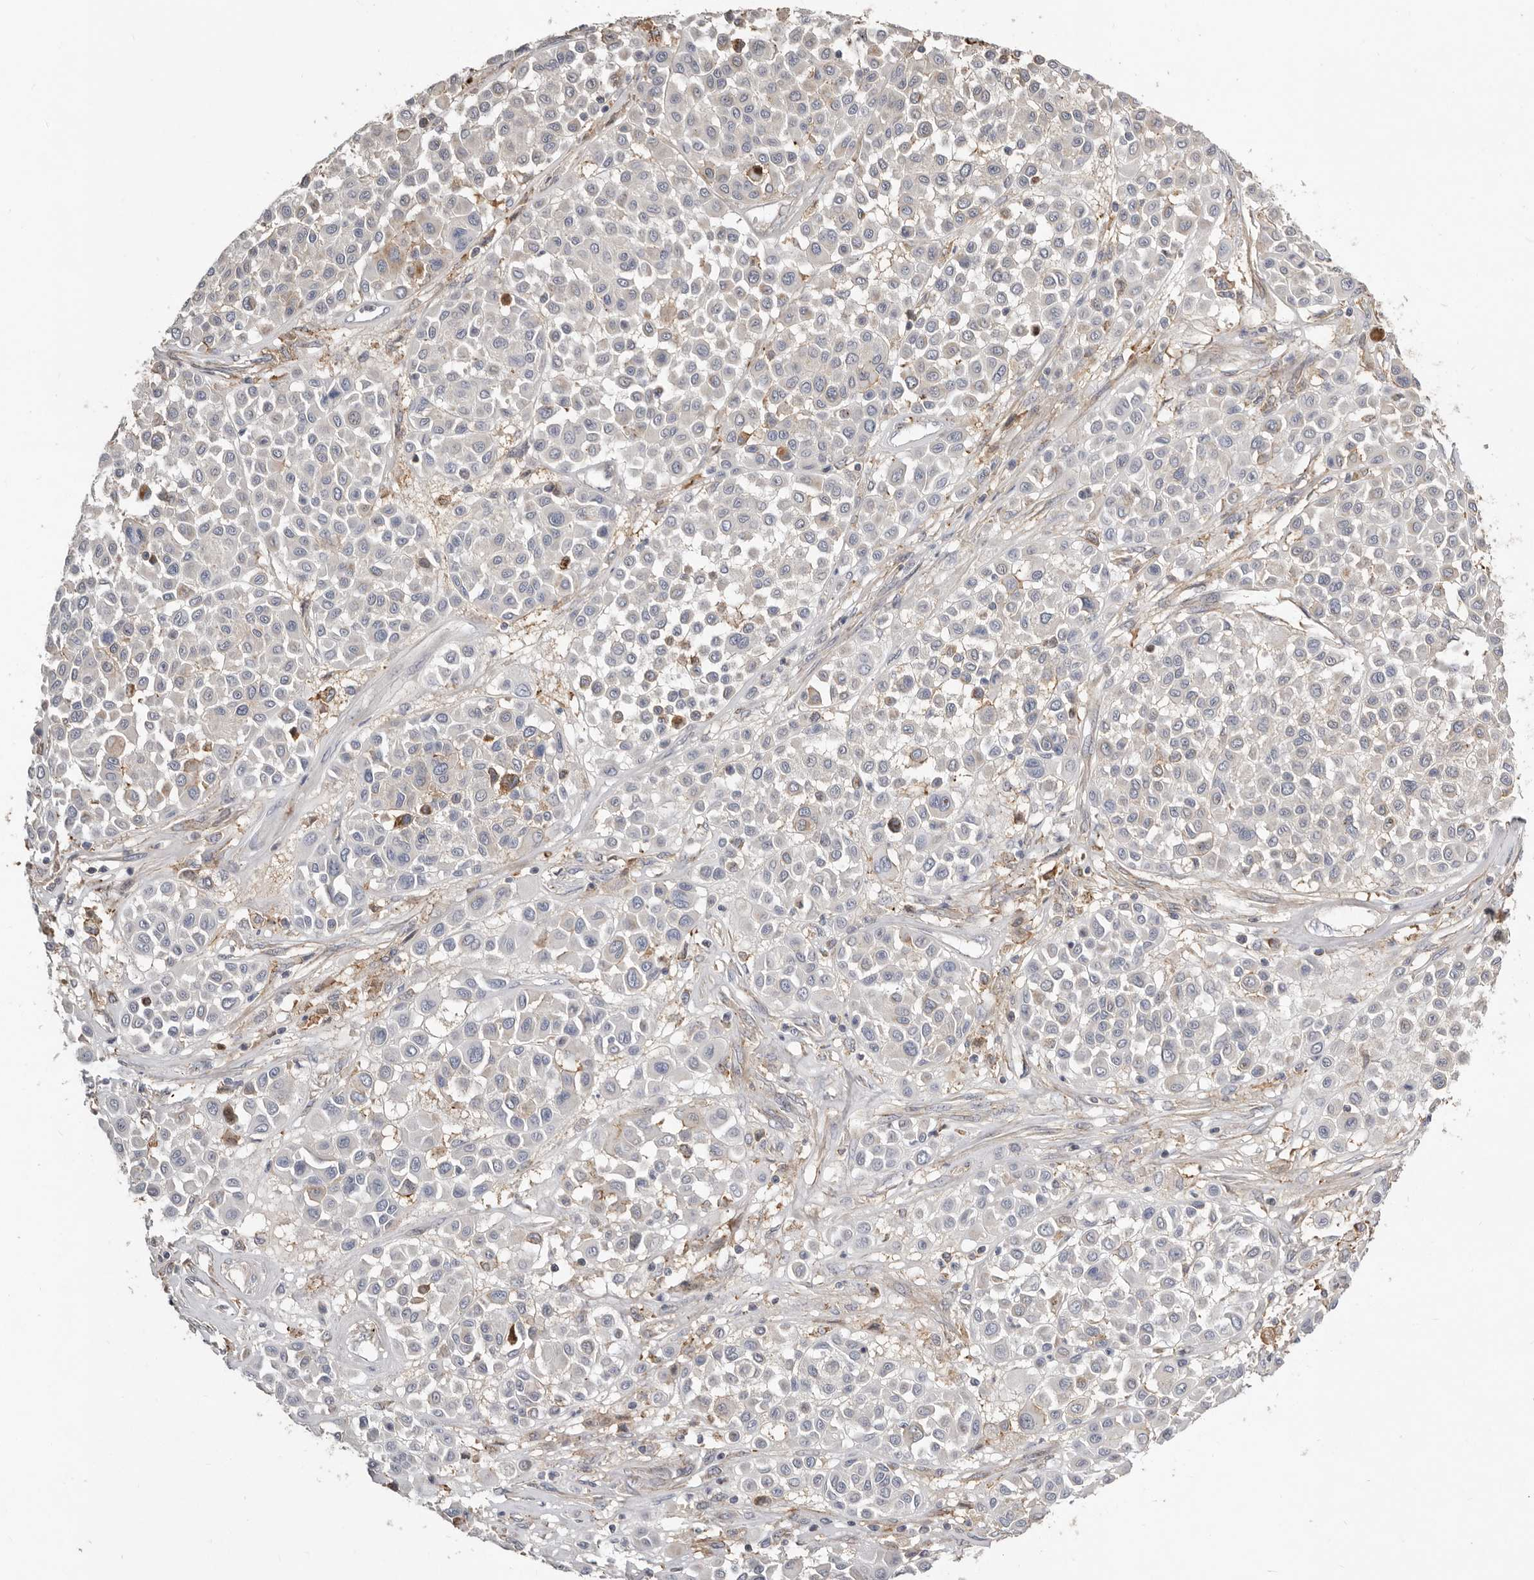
{"staining": {"intensity": "negative", "quantity": "none", "location": "none"}, "tissue": "melanoma", "cell_type": "Tumor cells", "image_type": "cancer", "snomed": [{"axis": "morphology", "description": "Malignant melanoma, Metastatic site"}, {"axis": "topography", "description": "Soft tissue"}], "caption": "A high-resolution image shows immunohistochemistry staining of melanoma, which demonstrates no significant positivity in tumor cells. Nuclei are stained in blue.", "gene": "KIF26B", "patient": {"sex": "male", "age": 41}}